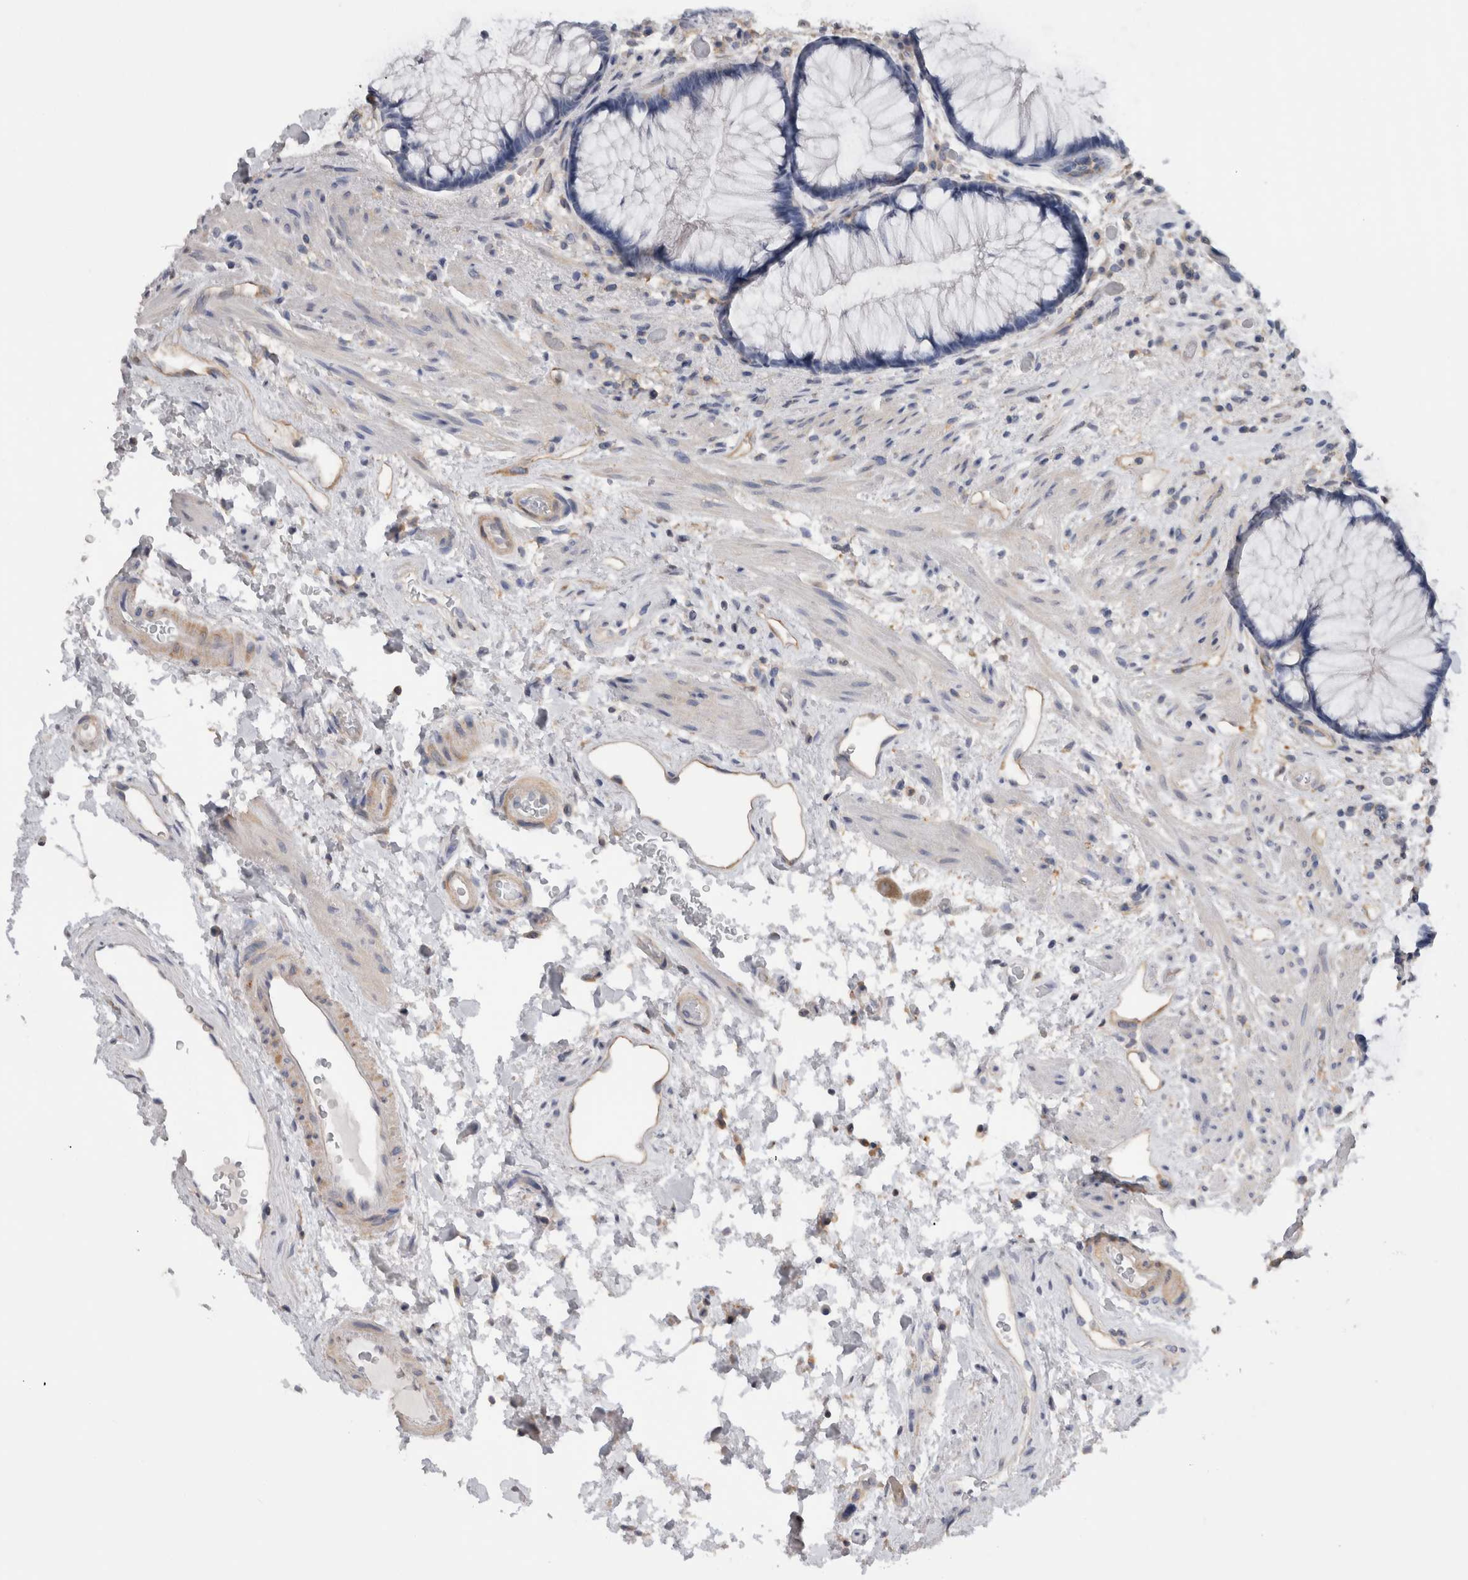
{"staining": {"intensity": "negative", "quantity": "none", "location": "none"}, "tissue": "rectum", "cell_type": "Glandular cells", "image_type": "normal", "snomed": [{"axis": "morphology", "description": "Normal tissue, NOS"}, {"axis": "topography", "description": "Rectum"}], "caption": "Glandular cells show no significant positivity in unremarkable rectum.", "gene": "SCRN1", "patient": {"sex": "male", "age": 51}}